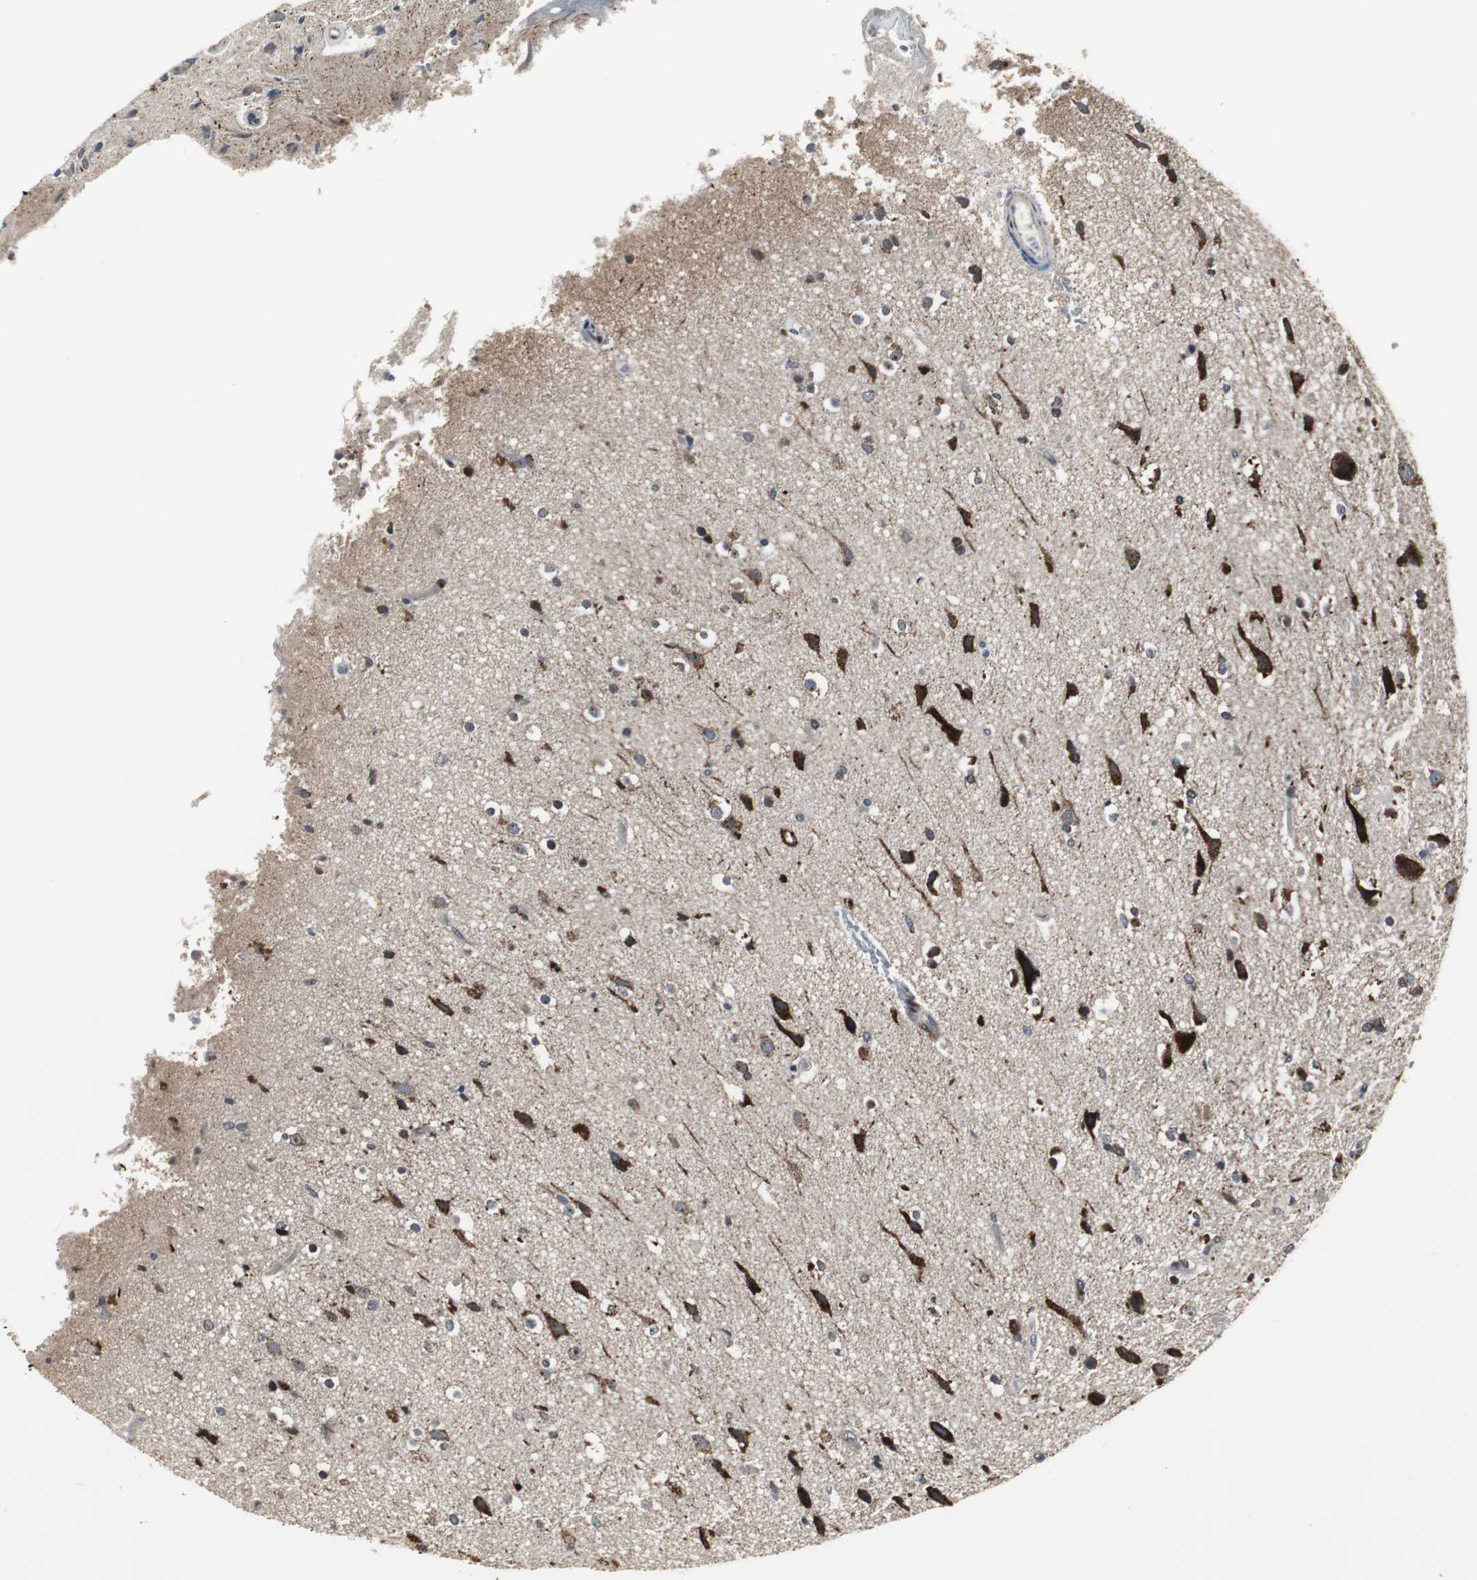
{"staining": {"intensity": "strong", "quantity": "25%-75%", "location": "cytoplasmic/membranous"}, "tissue": "glioma", "cell_type": "Tumor cells", "image_type": "cancer", "snomed": [{"axis": "morphology", "description": "Normal tissue, NOS"}, {"axis": "morphology", "description": "Glioma, malignant, High grade"}, {"axis": "topography", "description": "Cerebral cortex"}], "caption": "High-grade glioma (malignant) stained for a protein displays strong cytoplasmic/membranous positivity in tumor cells. Using DAB (3,3'-diaminobenzidine) (brown) and hematoxylin (blue) stains, captured at high magnification using brightfield microscopy.", "gene": "MRPL40", "patient": {"sex": "male", "age": 77}}